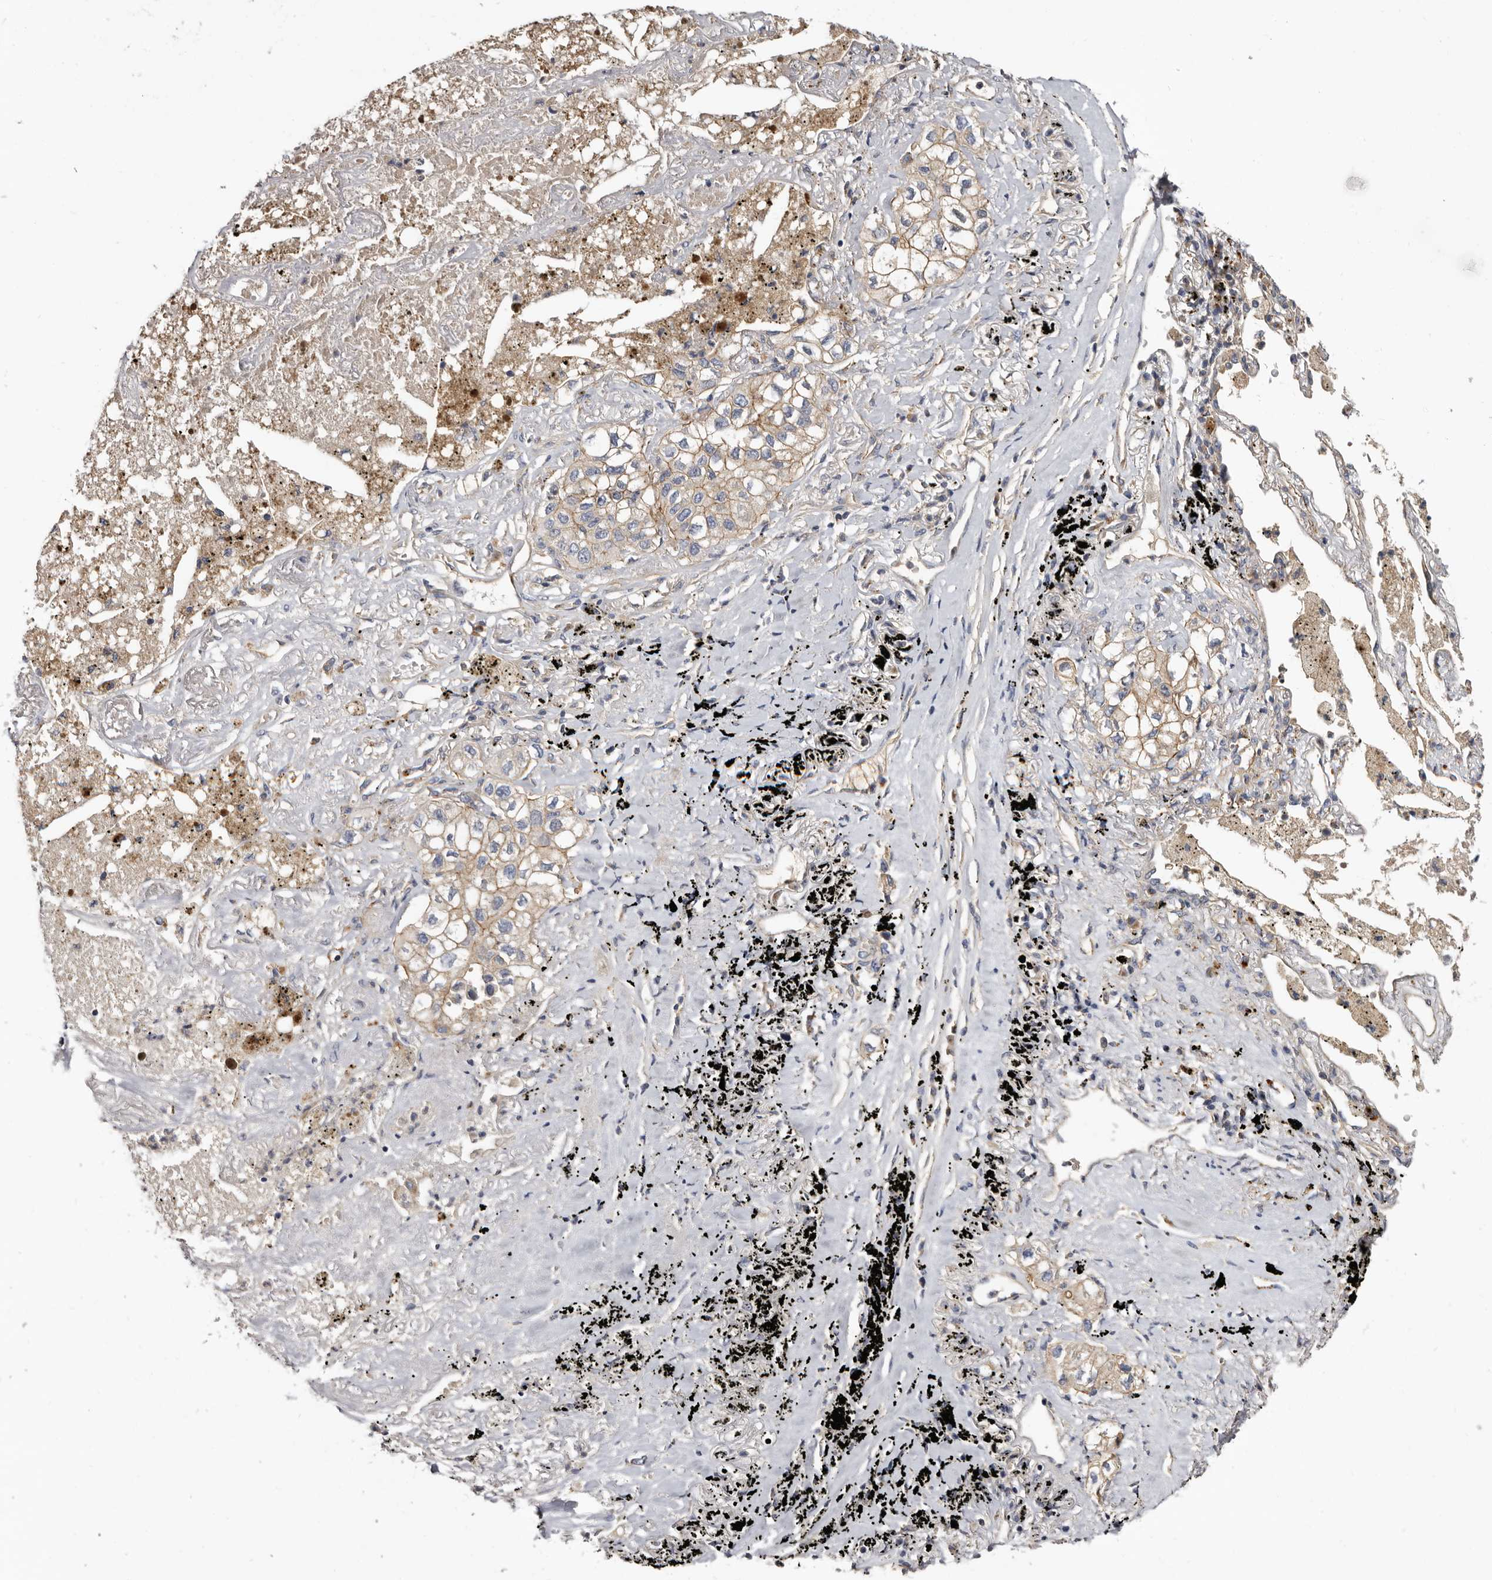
{"staining": {"intensity": "weak", "quantity": ">75%", "location": "cytoplasmic/membranous"}, "tissue": "lung cancer", "cell_type": "Tumor cells", "image_type": "cancer", "snomed": [{"axis": "morphology", "description": "Adenocarcinoma, NOS"}, {"axis": "topography", "description": "Lung"}], "caption": "An IHC histopathology image of neoplastic tissue is shown. Protein staining in brown labels weak cytoplasmic/membranous positivity in lung cancer within tumor cells. (DAB (3,3'-diaminobenzidine) IHC, brown staining for protein, blue staining for nuclei).", "gene": "INKA2", "patient": {"sex": "male", "age": 63}}